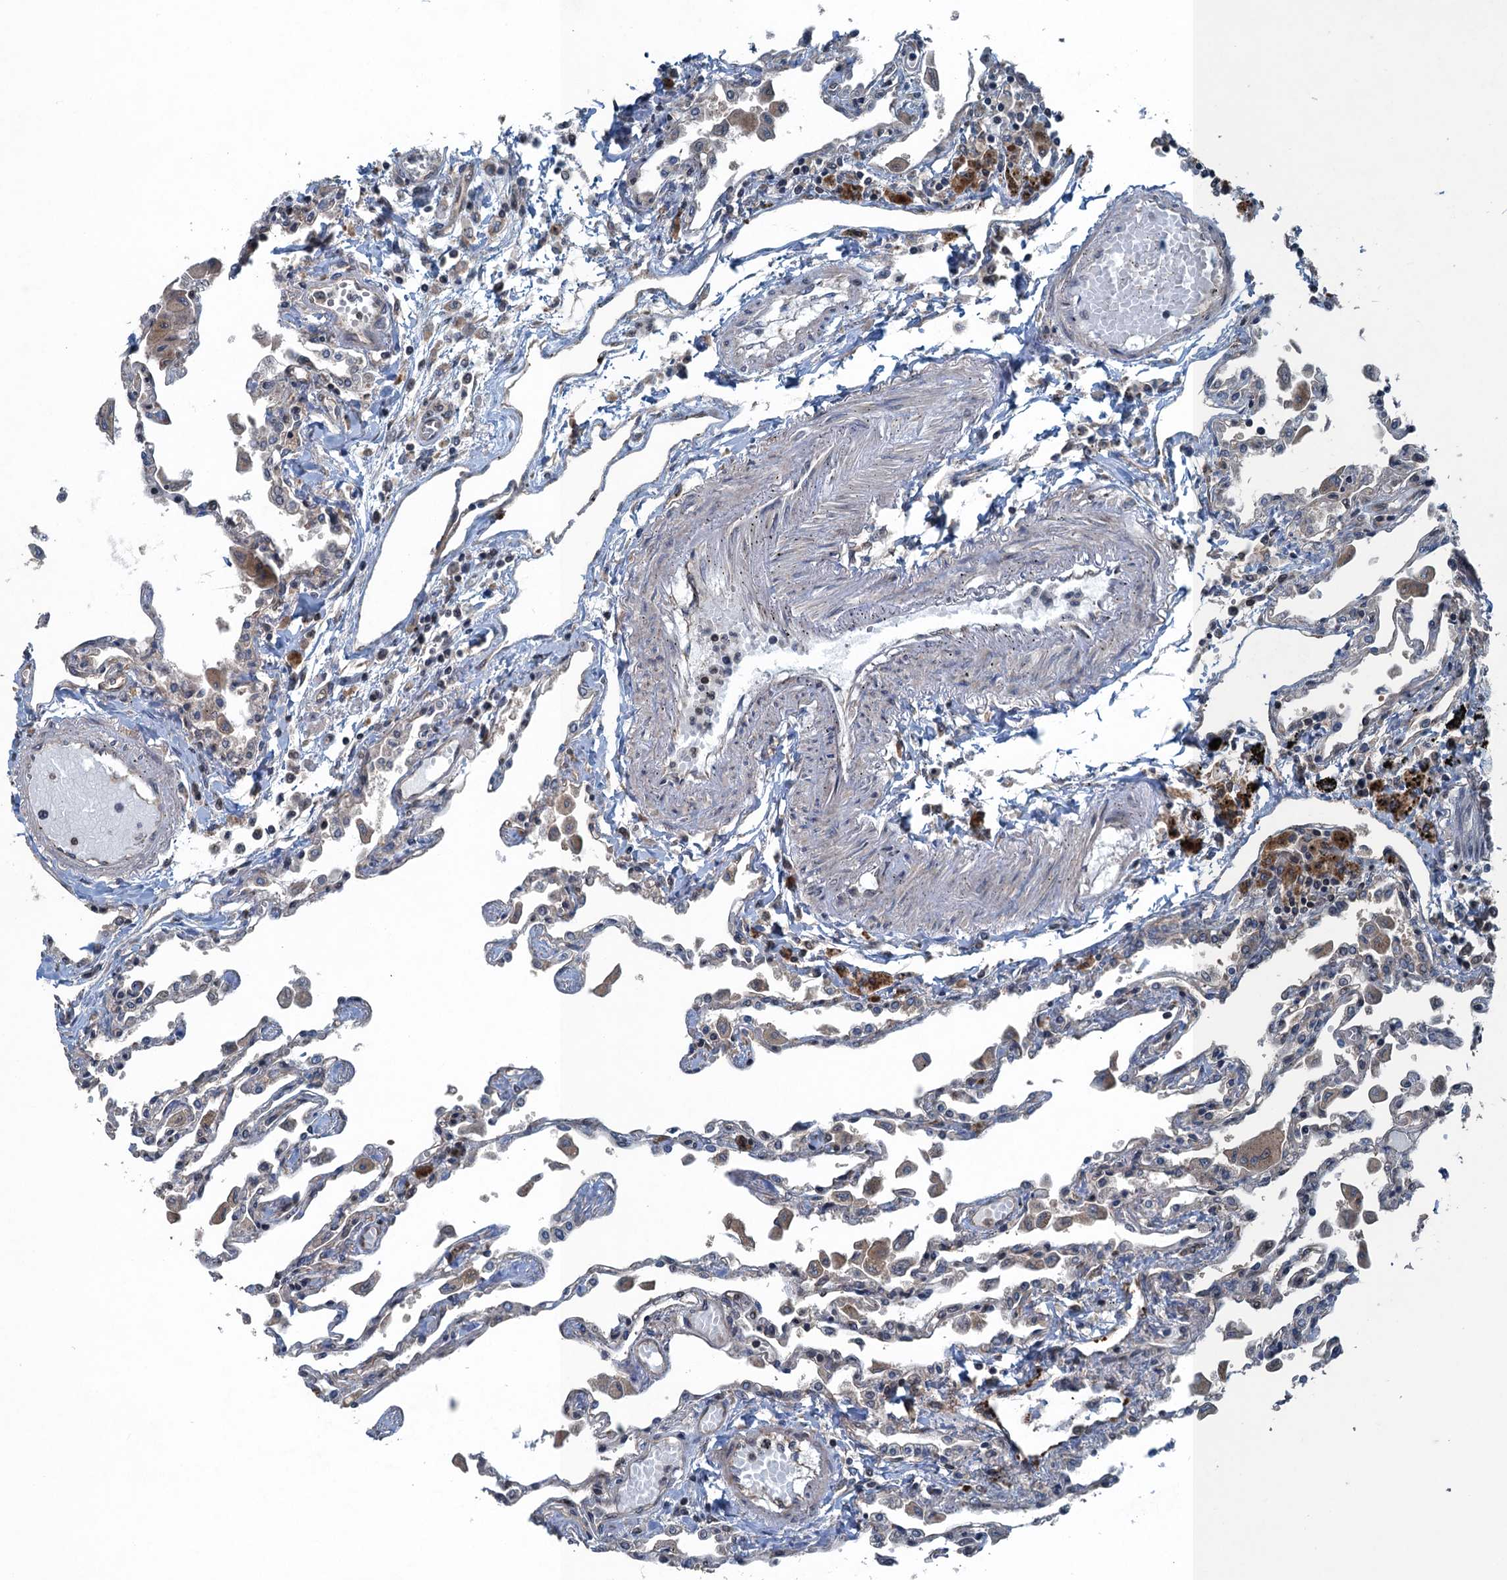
{"staining": {"intensity": "negative", "quantity": "none", "location": "none"}, "tissue": "lung", "cell_type": "Alveolar cells", "image_type": "normal", "snomed": [{"axis": "morphology", "description": "Normal tissue, NOS"}, {"axis": "topography", "description": "Bronchus"}, {"axis": "topography", "description": "Lung"}], "caption": "Lung stained for a protein using IHC reveals no staining alveolar cells.", "gene": "TRAPPC8", "patient": {"sex": "female", "age": 49}}